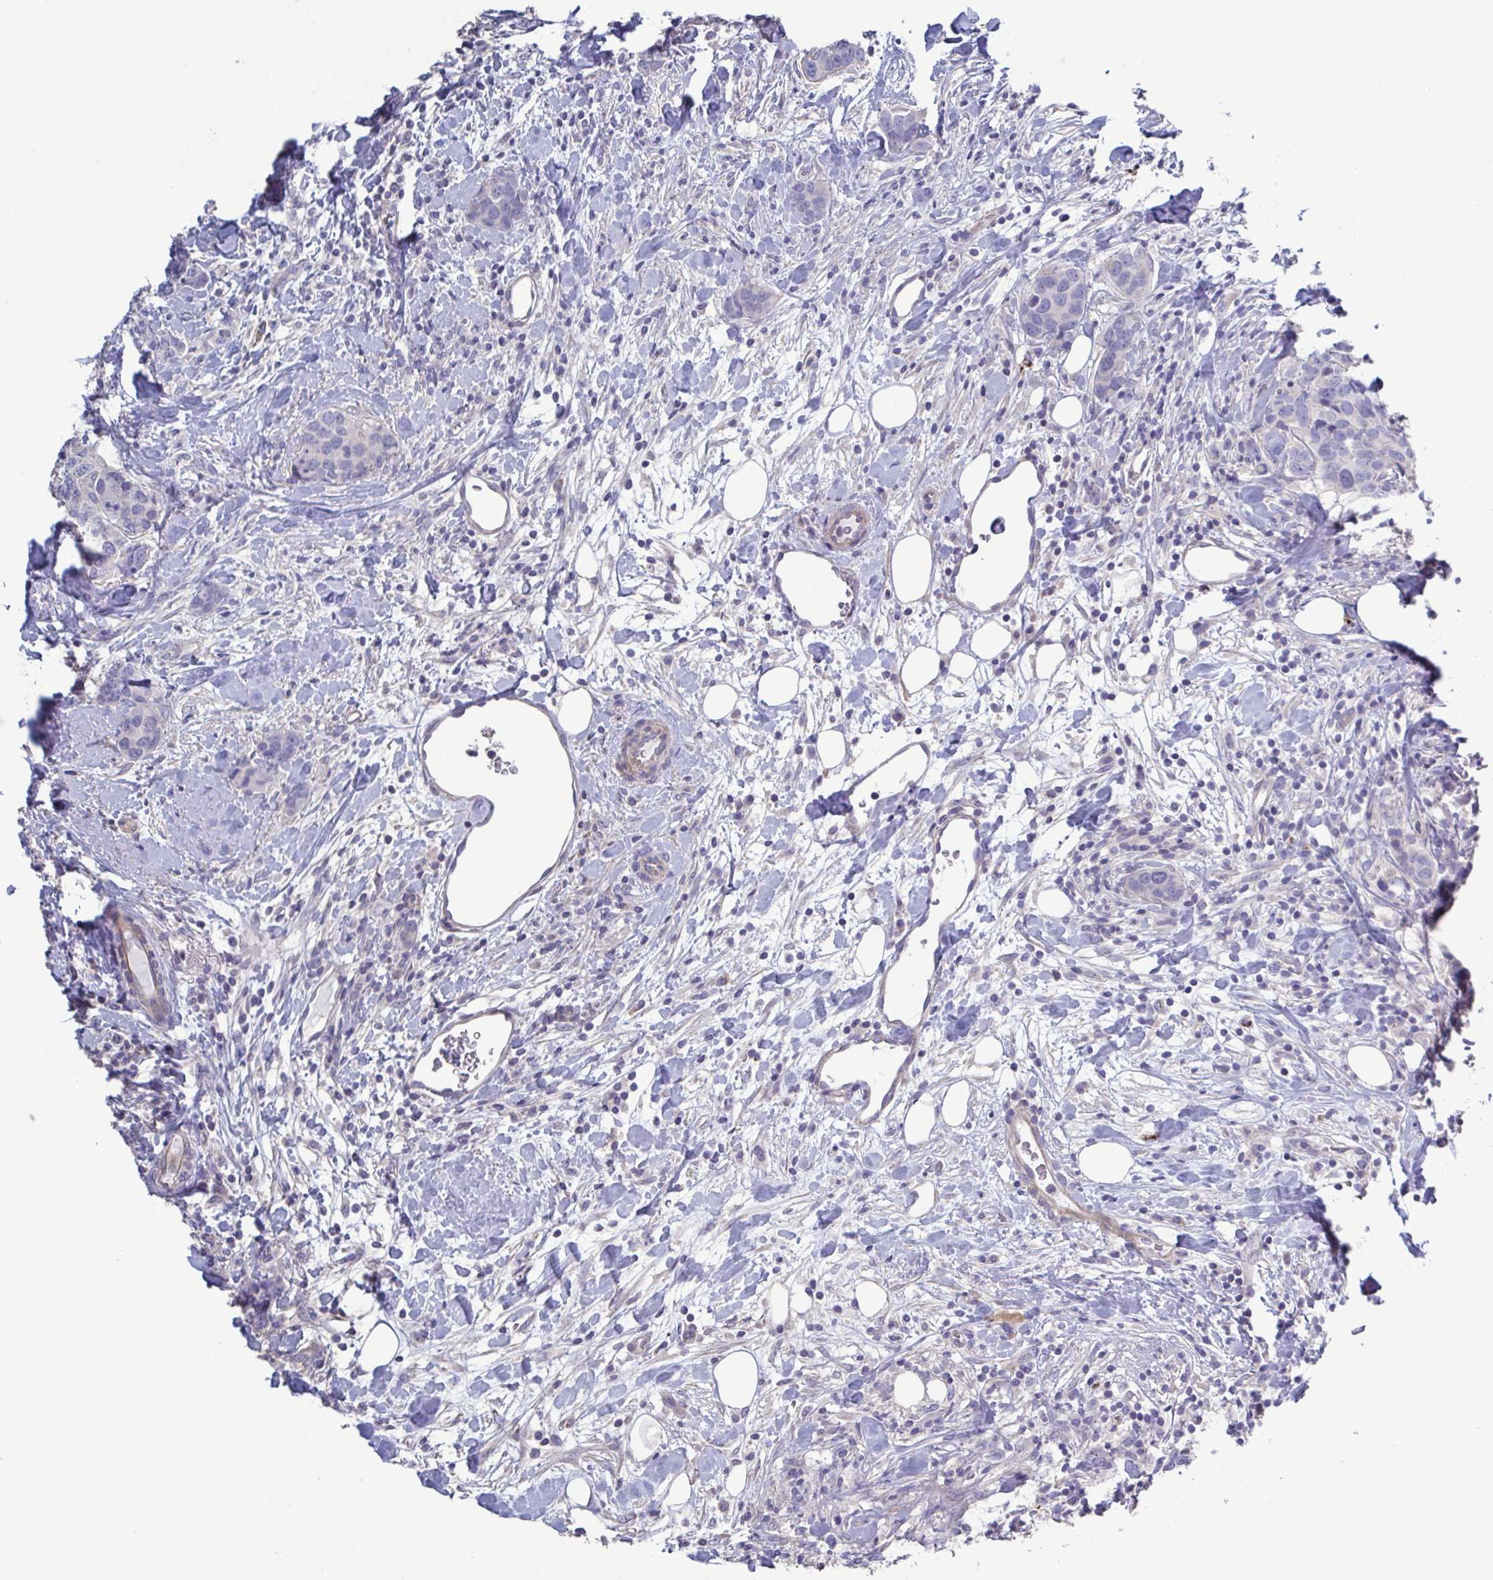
{"staining": {"intensity": "negative", "quantity": "none", "location": "none"}, "tissue": "breast cancer", "cell_type": "Tumor cells", "image_type": "cancer", "snomed": [{"axis": "morphology", "description": "Lobular carcinoma"}, {"axis": "topography", "description": "Breast"}], "caption": "Photomicrograph shows no significant protein staining in tumor cells of breast cancer.", "gene": "GLDC", "patient": {"sex": "female", "age": 59}}